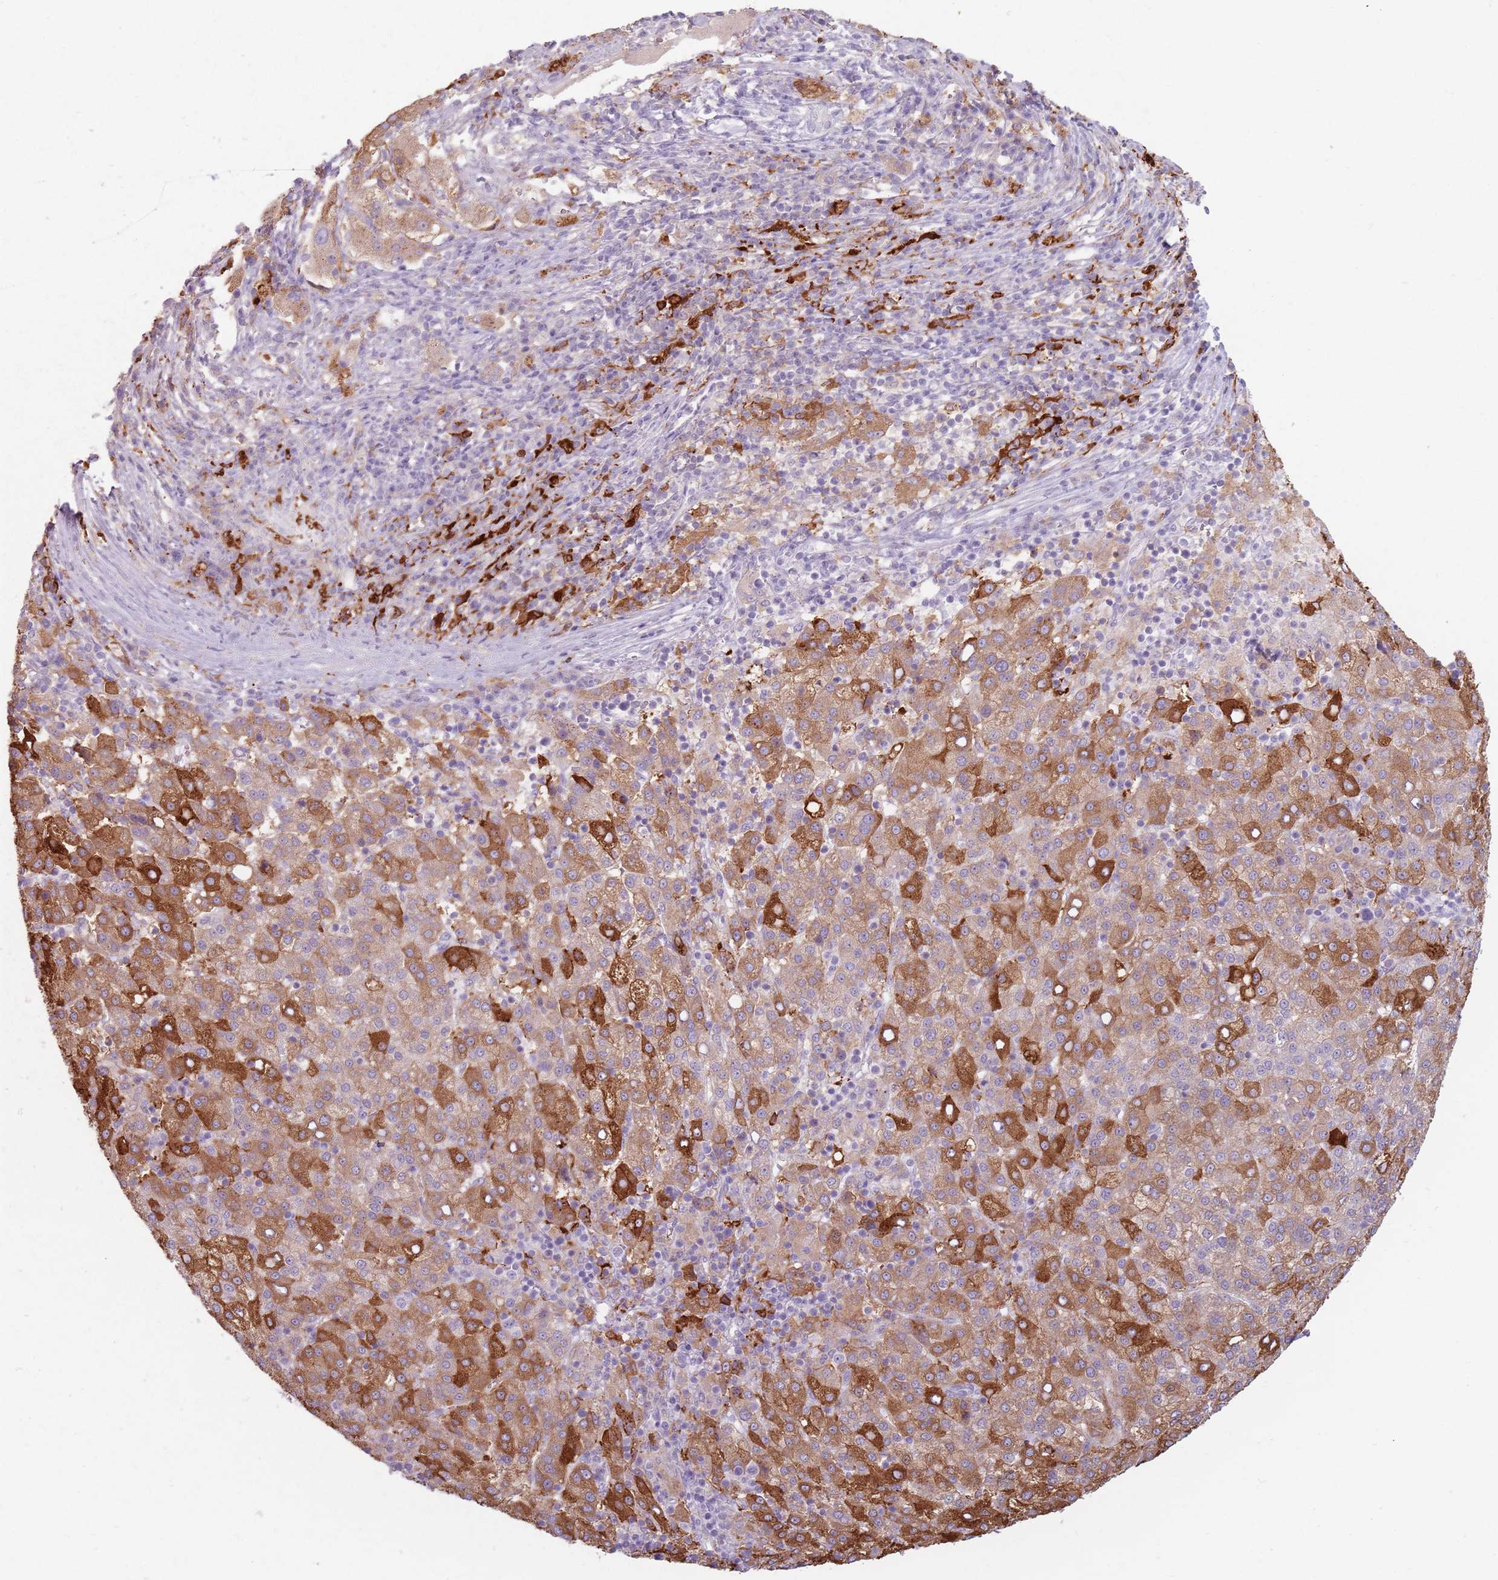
{"staining": {"intensity": "strong", "quantity": ">75%", "location": "cytoplasmic/membranous"}, "tissue": "liver cancer", "cell_type": "Tumor cells", "image_type": "cancer", "snomed": [{"axis": "morphology", "description": "Carcinoma, Hepatocellular, NOS"}, {"axis": "topography", "description": "Liver"}], "caption": "An image showing strong cytoplasmic/membranous staining in about >75% of tumor cells in liver cancer, as visualized by brown immunohistochemical staining.", "gene": "GDPGP1", "patient": {"sex": "female", "age": 58}}